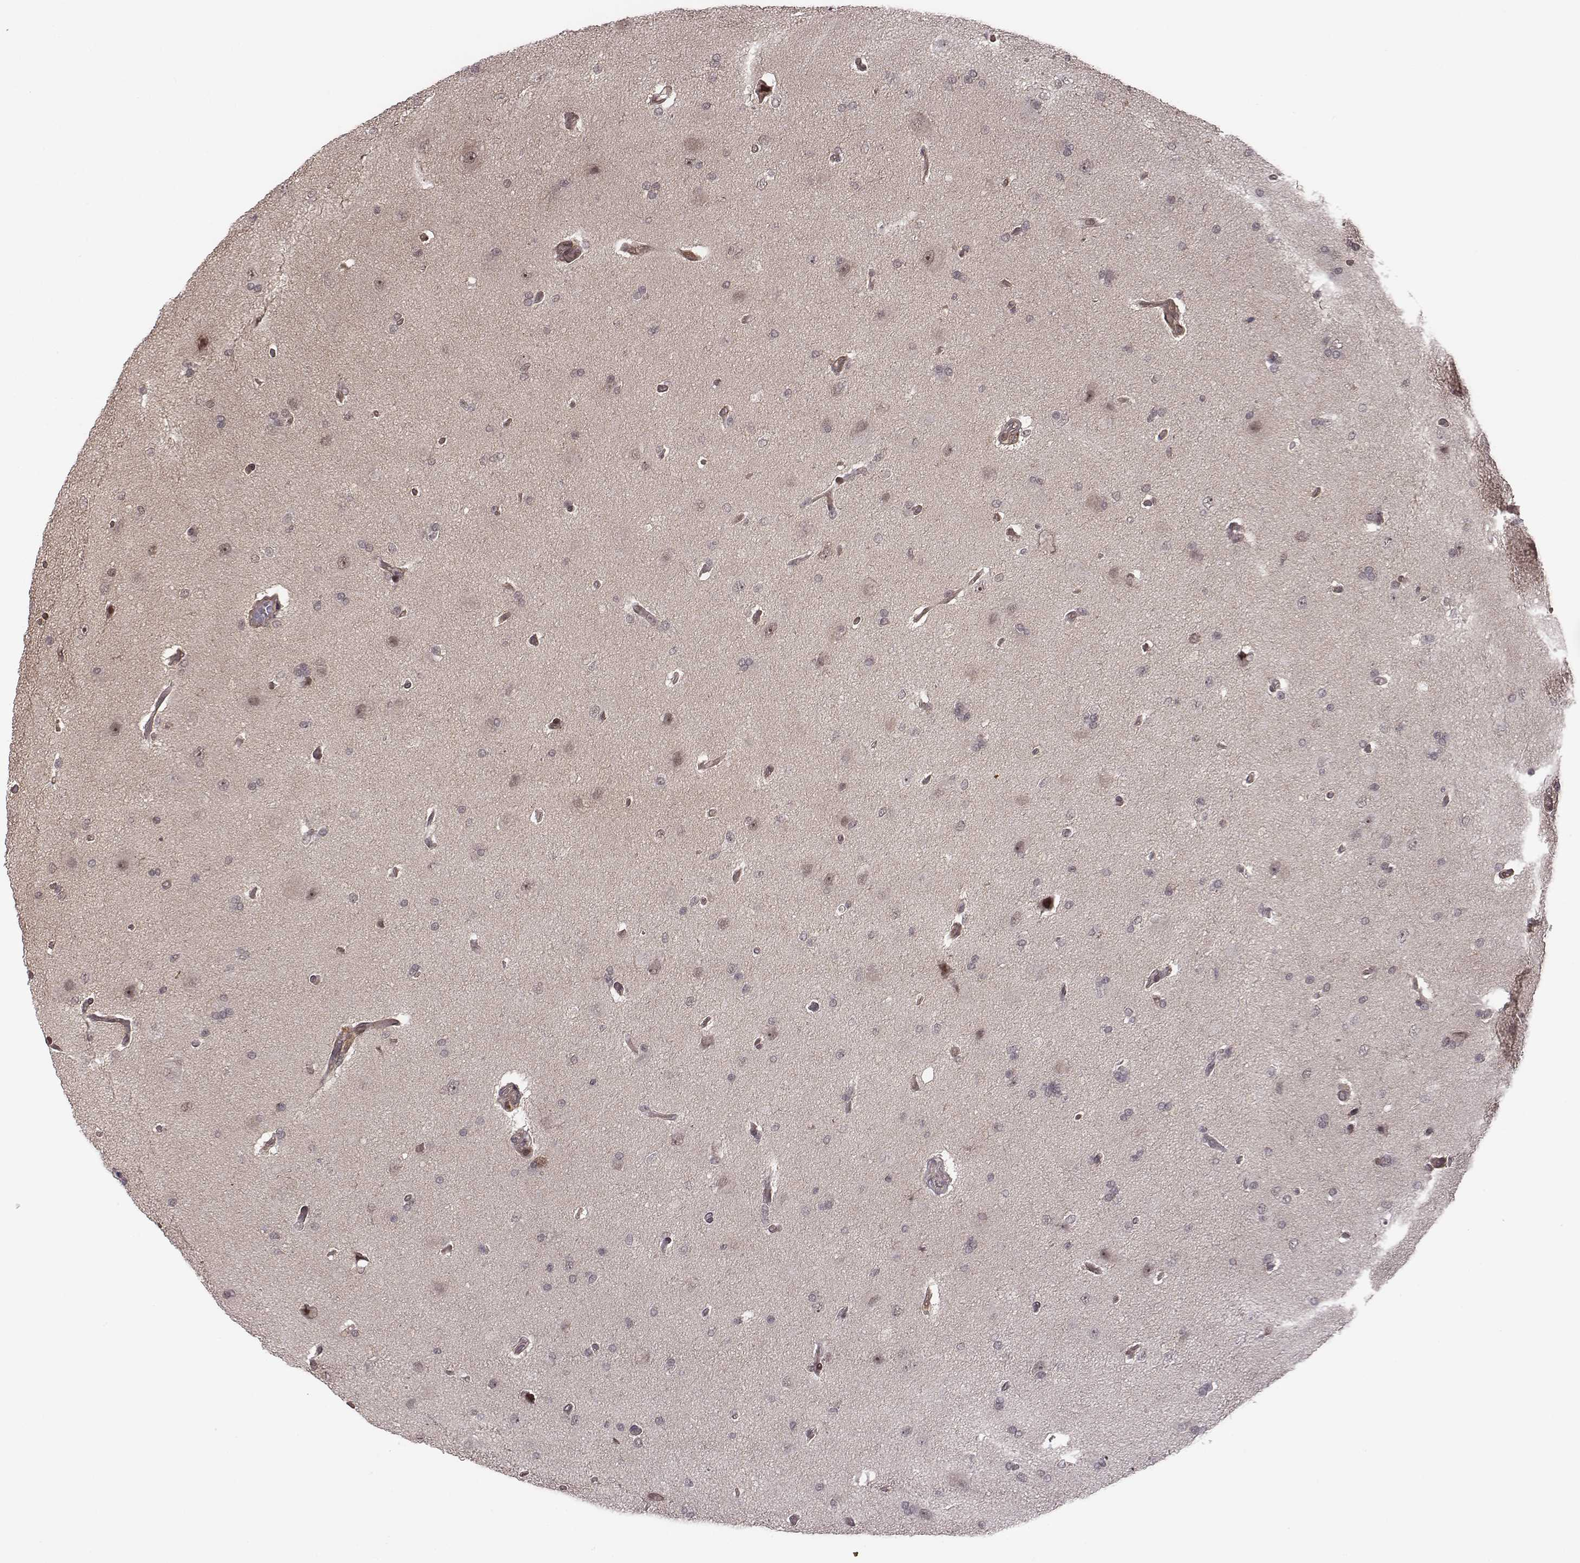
{"staining": {"intensity": "negative", "quantity": "none", "location": "none"}, "tissue": "glioma", "cell_type": "Tumor cells", "image_type": "cancer", "snomed": [{"axis": "morphology", "description": "Glioma, malignant, High grade"}, {"axis": "topography", "description": "Cerebral cortex"}], "caption": "Histopathology image shows no significant protein positivity in tumor cells of glioma. Nuclei are stained in blue.", "gene": "RPL3", "patient": {"sex": "male", "age": 70}}